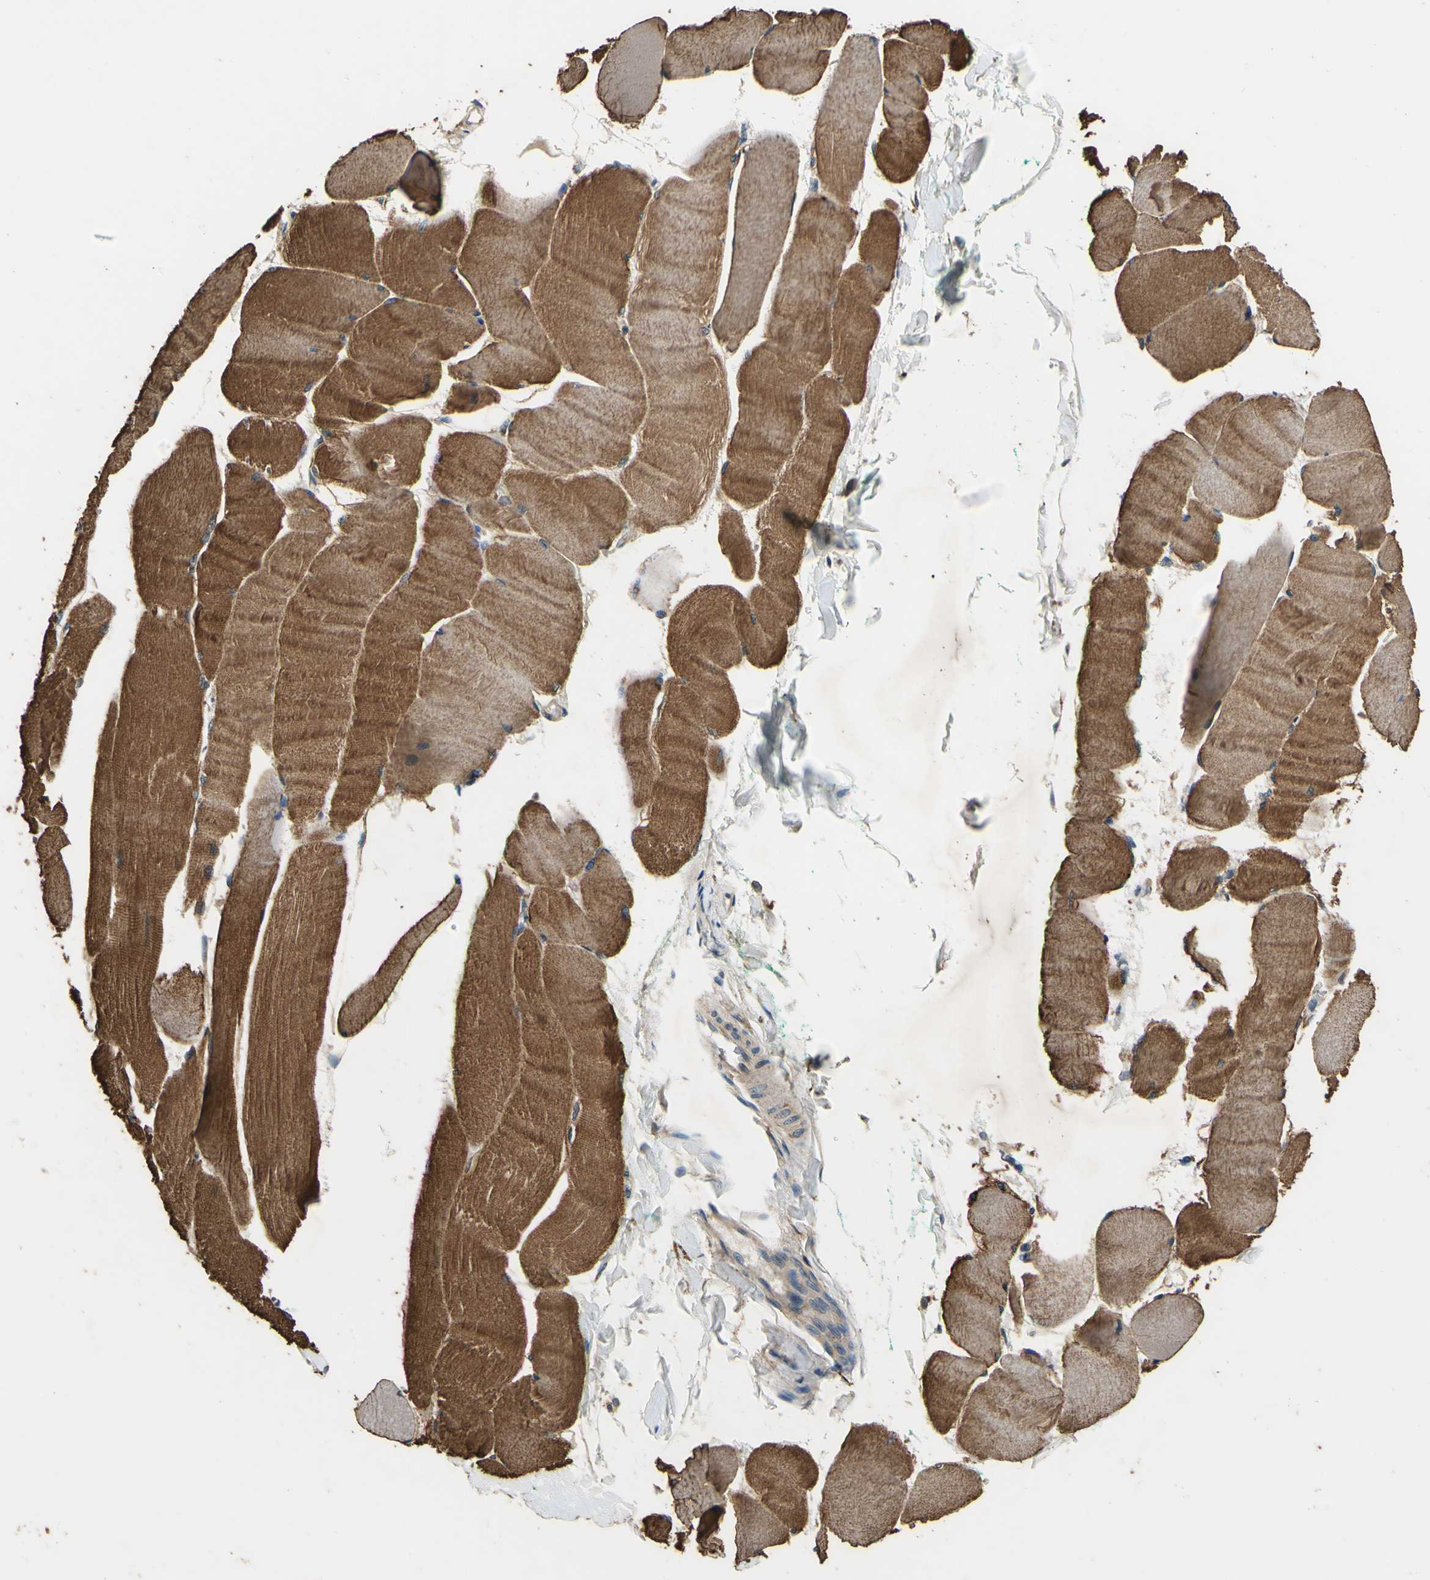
{"staining": {"intensity": "moderate", "quantity": ">75%", "location": "cytoplasmic/membranous"}, "tissue": "skeletal muscle", "cell_type": "Myocytes", "image_type": "normal", "snomed": [{"axis": "morphology", "description": "Normal tissue, NOS"}, {"axis": "morphology", "description": "Squamous cell carcinoma, NOS"}, {"axis": "topography", "description": "Skeletal muscle"}], "caption": "A brown stain highlights moderate cytoplasmic/membranous staining of a protein in myocytes of unremarkable human skeletal muscle.", "gene": "PLA2G4A", "patient": {"sex": "male", "age": 51}}